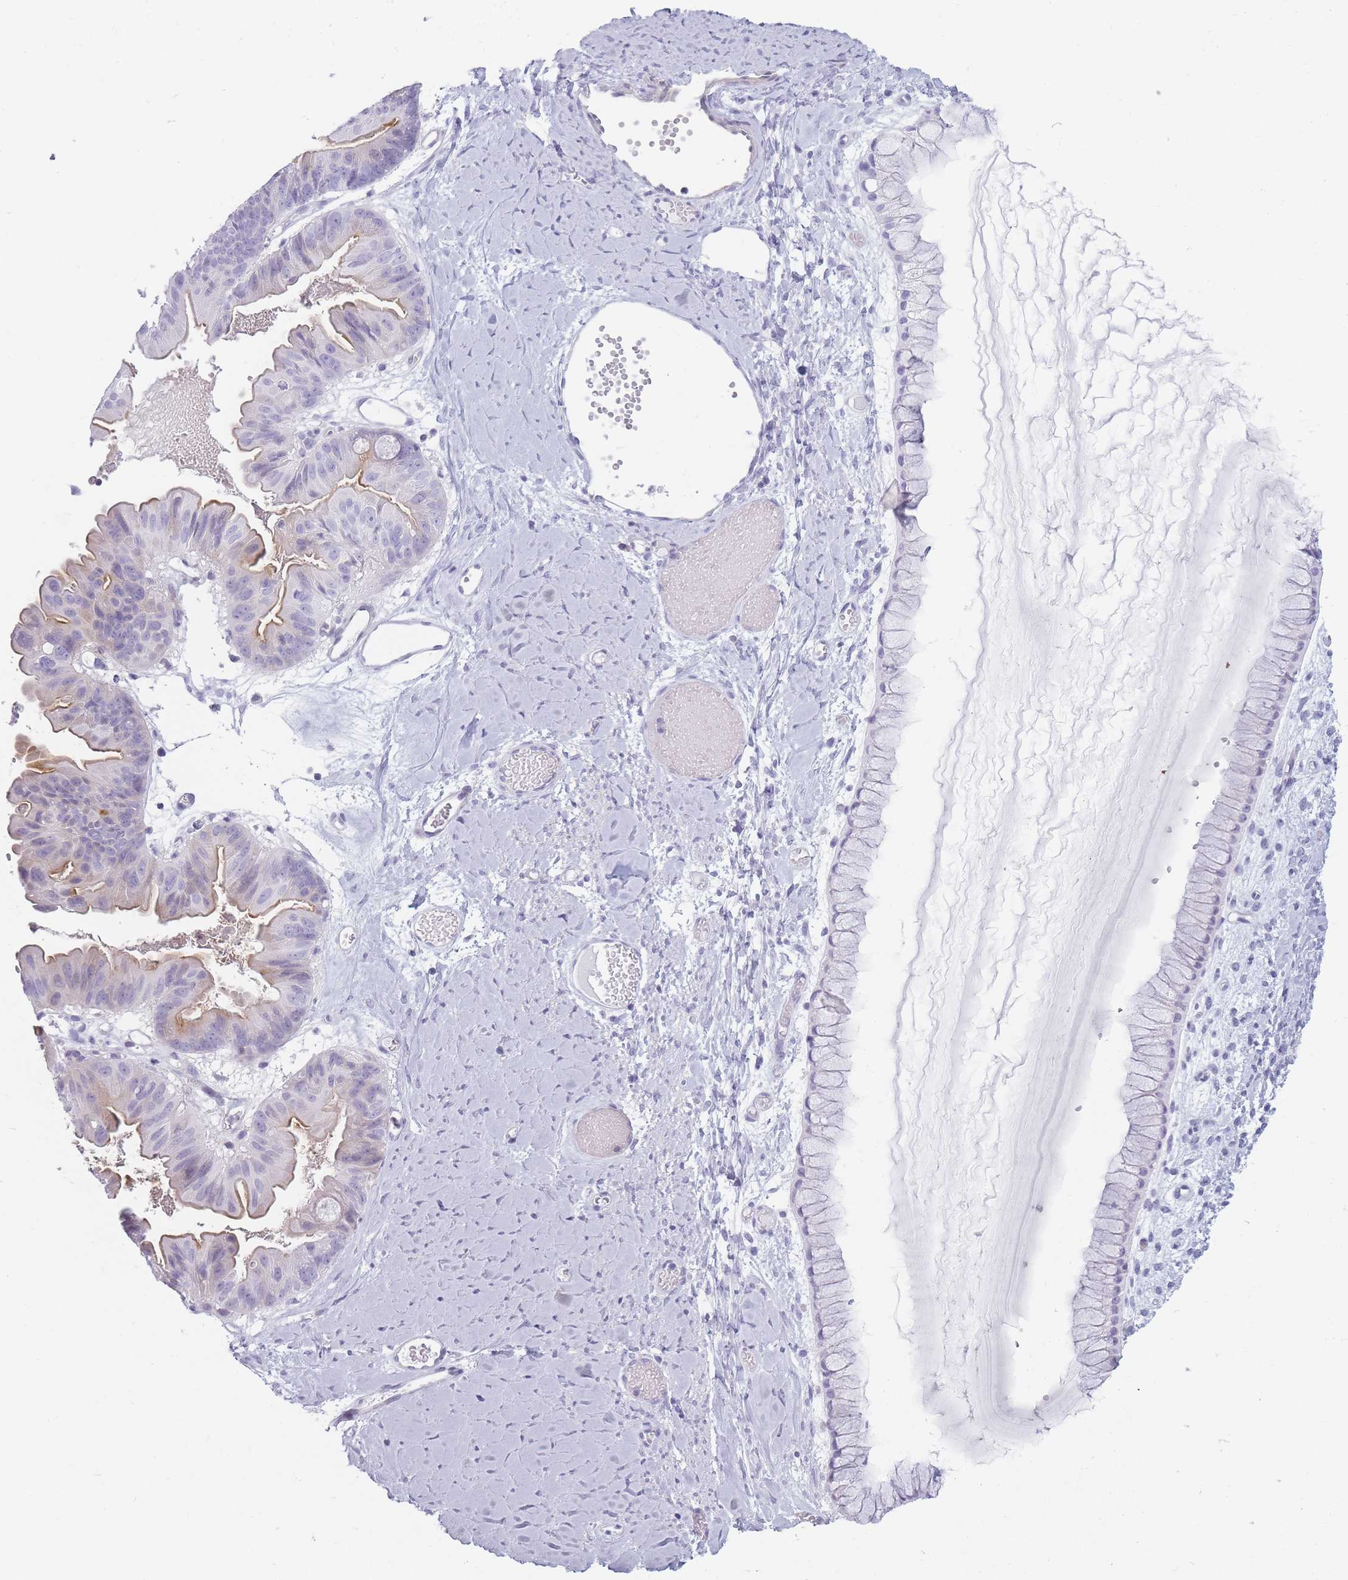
{"staining": {"intensity": "weak", "quantity": "25%-75%", "location": "cytoplasmic/membranous"}, "tissue": "ovarian cancer", "cell_type": "Tumor cells", "image_type": "cancer", "snomed": [{"axis": "morphology", "description": "Cystadenocarcinoma, mucinous, NOS"}, {"axis": "topography", "description": "Ovary"}], "caption": "Immunohistochemistry of human mucinous cystadenocarcinoma (ovarian) displays low levels of weak cytoplasmic/membranous positivity in approximately 25%-75% of tumor cells. The staining was performed using DAB, with brown indicating positive protein expression. Nuclei are stained blue with hematoxylin.", "gene": "GGT1", "patient": {"sex": "female", "age": 61}}